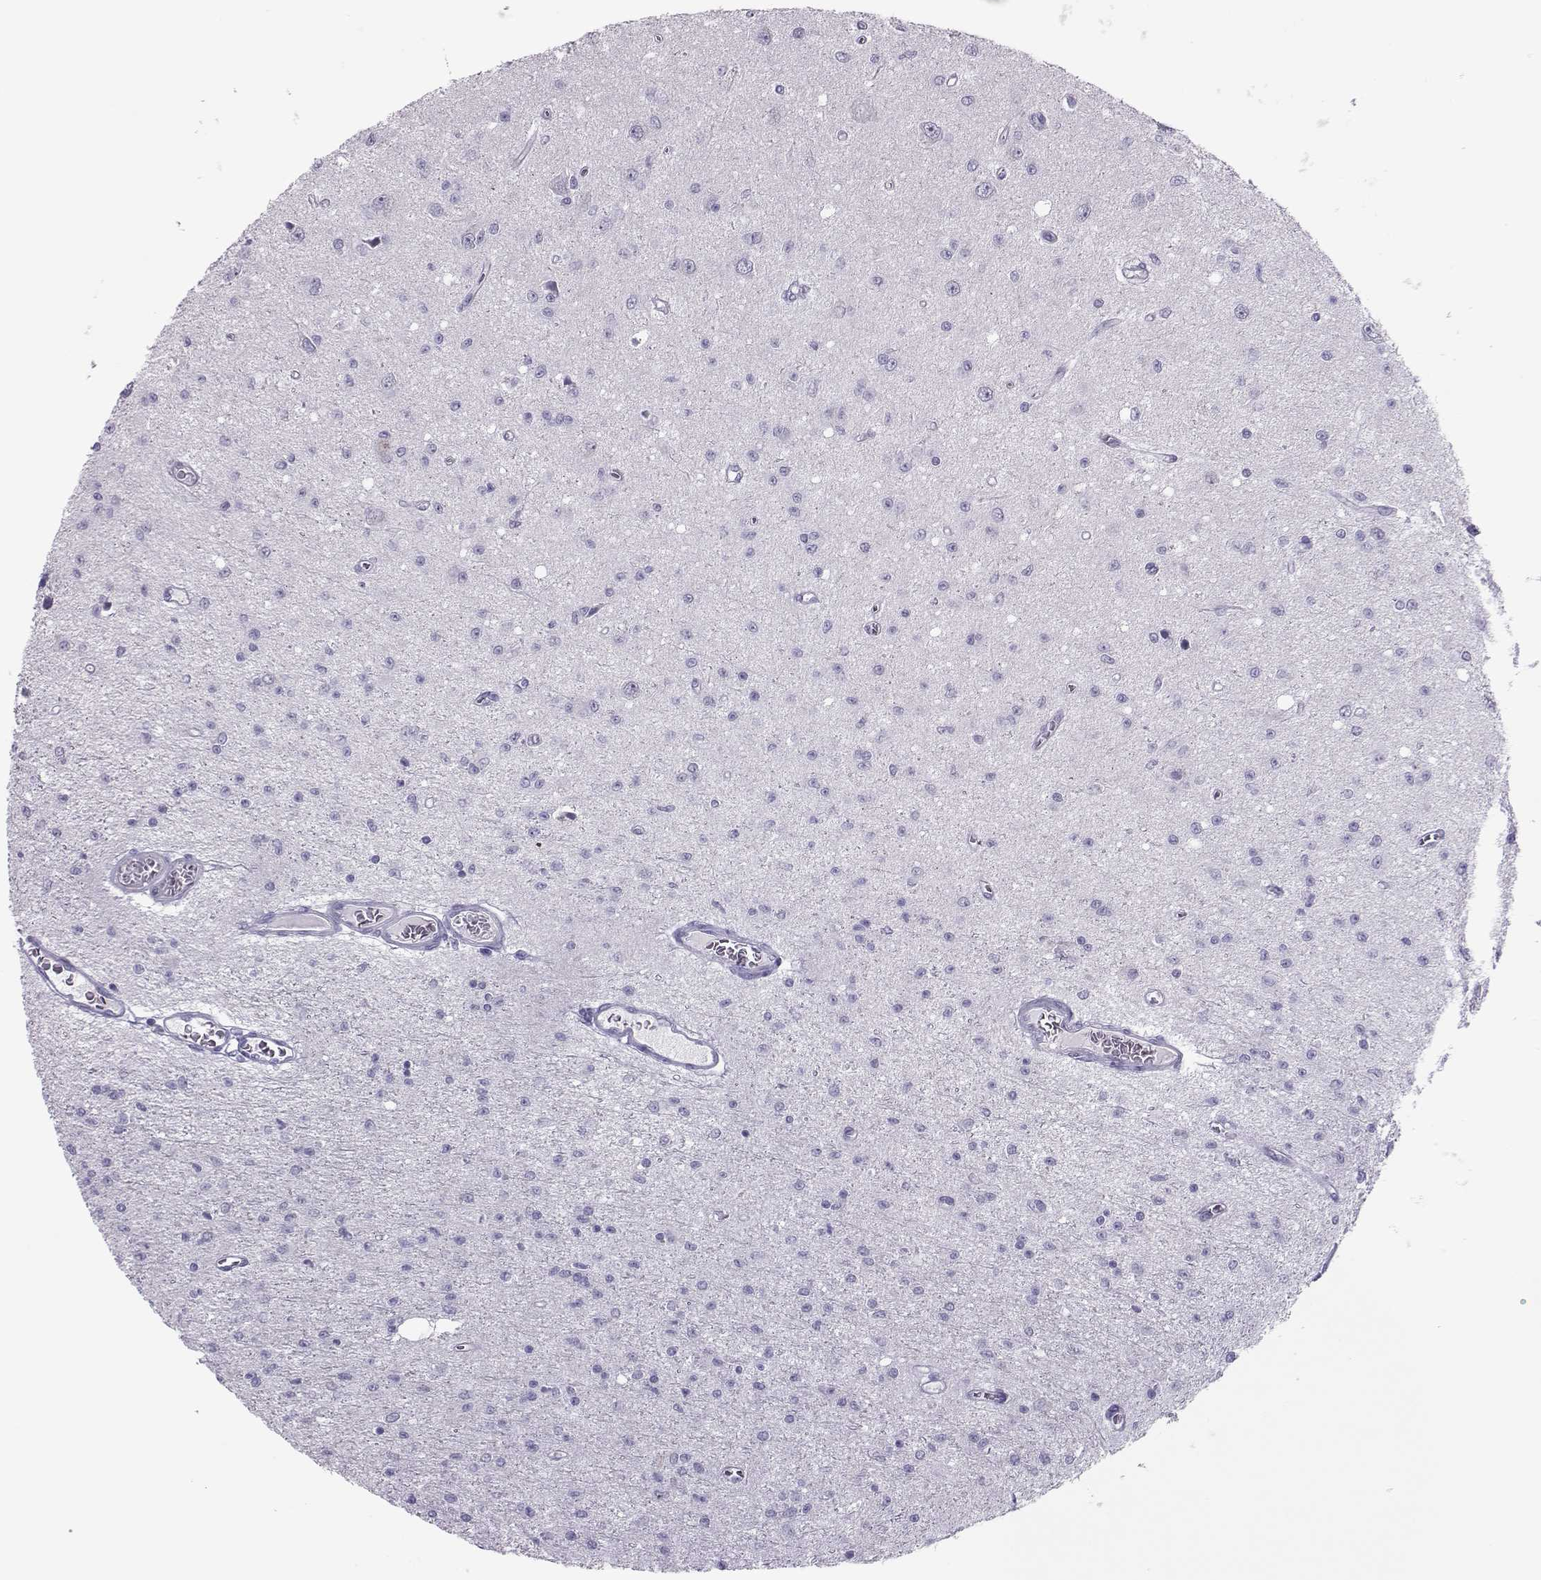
{"staining": {"intensity": "negative", "quantity": "none", "location": "none"}, "tissue": "glioma", "cell_type": "Tumor cells", "image_type": "cancer", "snomed": [{"axis": "morphology", "description": "Glioma, malignant, Low grade"}, {"axis": "topography", "description": "Brain"}], "caption": "A micrograph of glioma stained for a protein reveals no brown staining in tumor cells.", "gene": "TRPM7", "patient": {"sex": "female", "age": 45}}